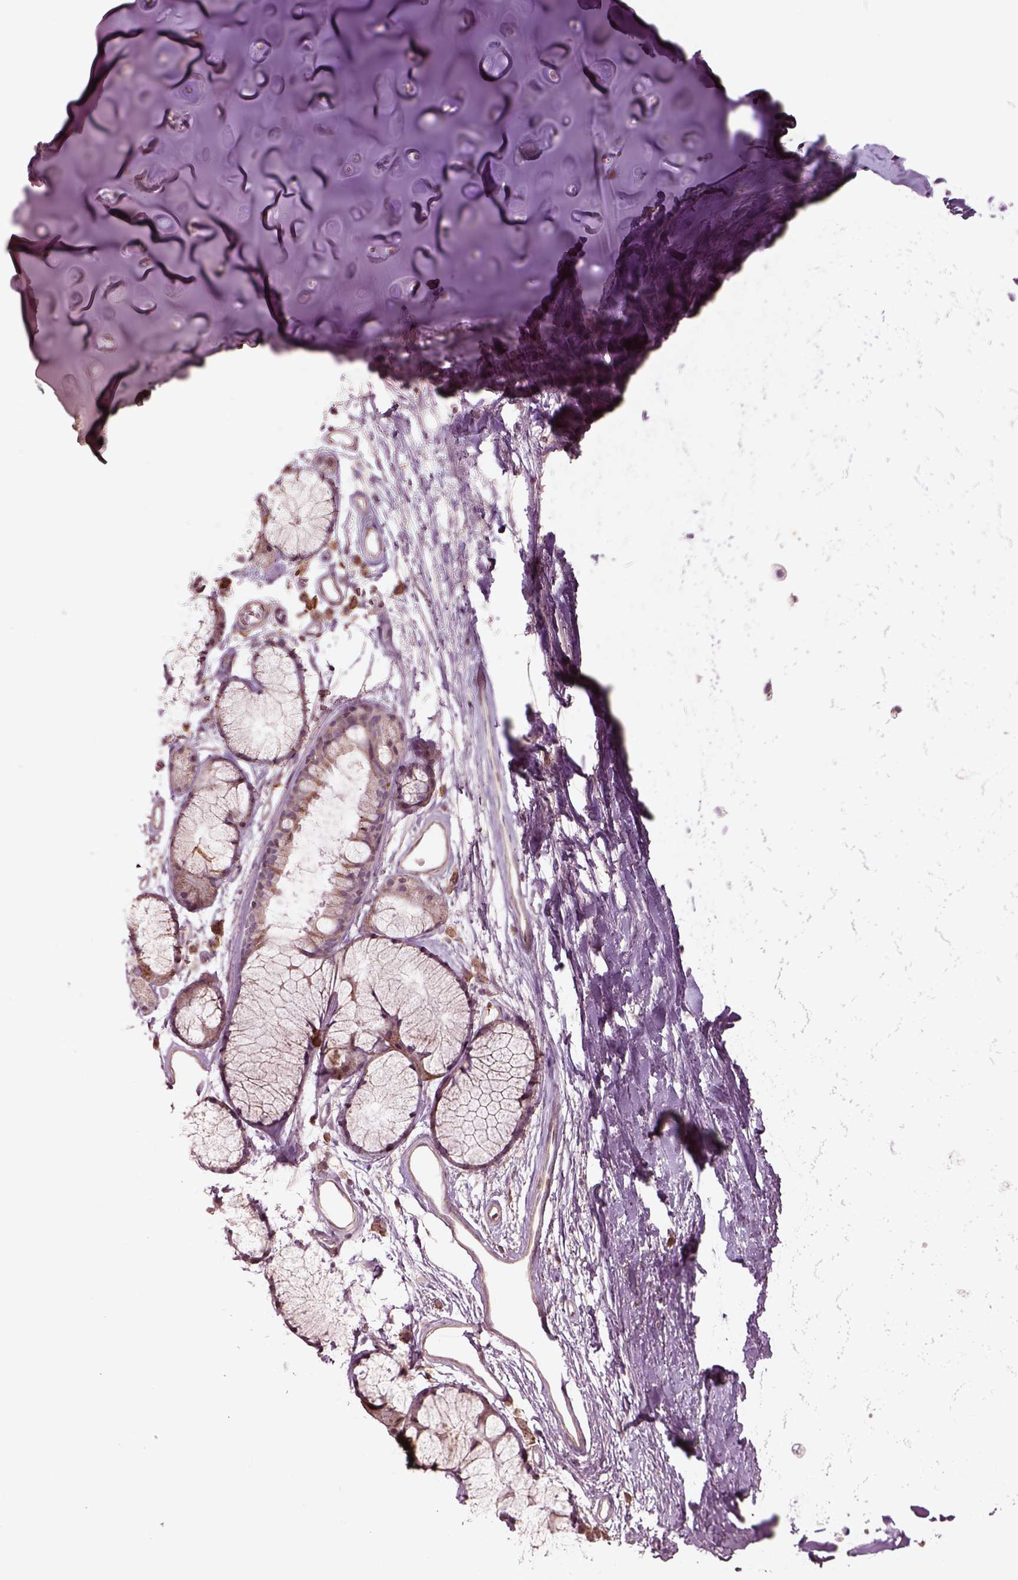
{"staining": {"intensity": "weak", "quantity": ">75%", "location": "cytoplasmic/membranous"}, "tissue": "adipose tissue", "cell_type": "Adipocytes", "image_type": "normal", "snomed": [{"axis": "morphology", "description": "Normal tissue, NOS"}, {"axis": "topography", "description": "Cartilage tissue"}, {"axis": "topography", "description": "Bronchus"}], "caption": "High-power microscopy captured an IHC image of unremarkable adipose tissue, revealing weak cytoplasmic/membranous expression in approximately >75% of adipocytes. Using DAB (3,3'-diaminobenzidine) (brown) and hematoxylin (blue) stains, captured at high magnification using brightfield microscopy.", "gene": "SLC25A31", "patient": {"sex": "female", "age": 79}}